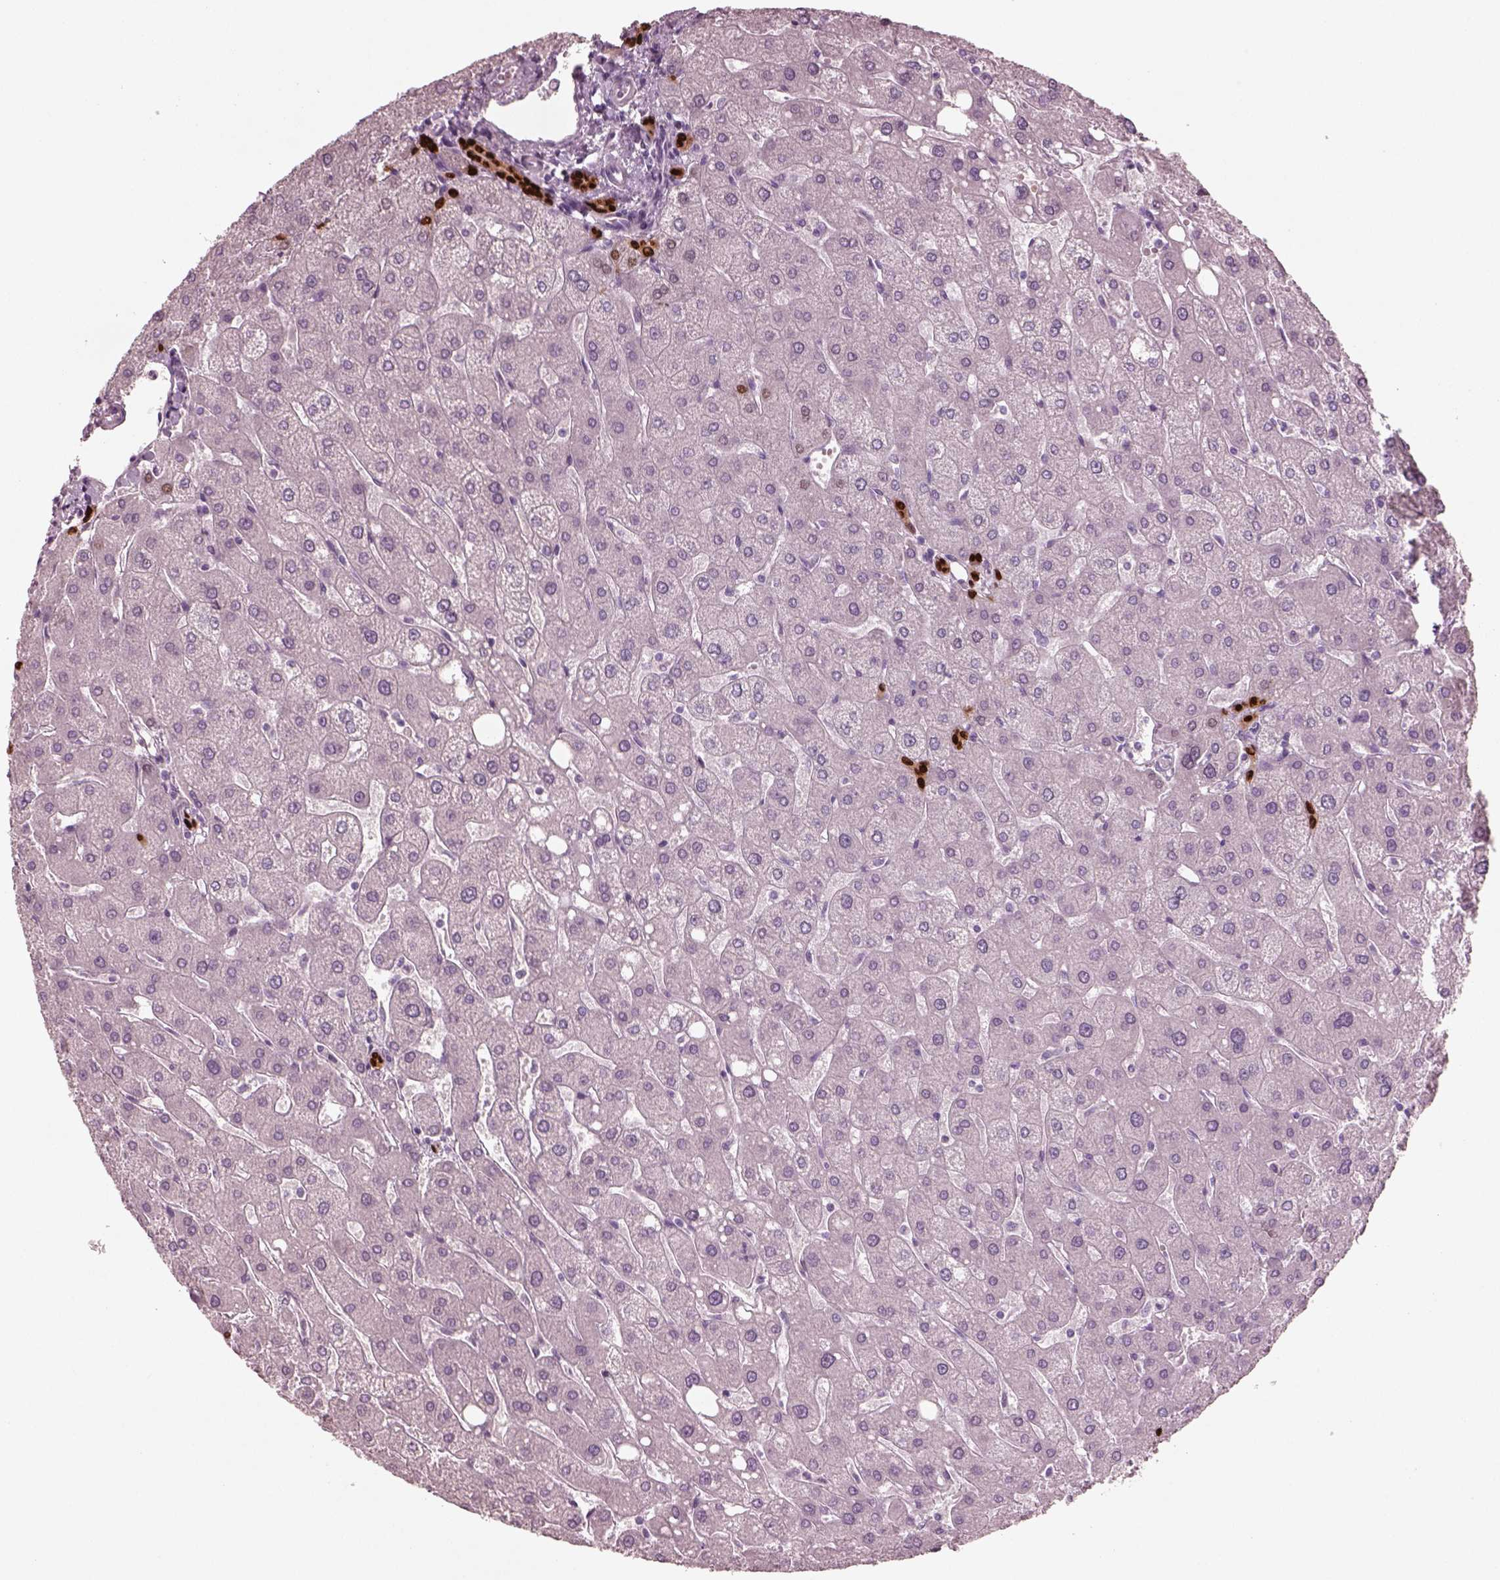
{"staining": {"intensity": "strong", "quantity": ">75%", "location": "nuclear"}, "tissue": "liver", "cell_type": "Cholangiocytes", "image_type": "normal", "snomed": [{"axis": "morphology", "description": "Normal tissue, NOS"}, {"axis": "topography", "description": "Liver"}], "caption": "A brown stain highlights strong nuclear expression of a protein in cholangiocytes of benign liver.", "gene": "SOX9", "patient": {"sex": "male", "age": 67}}